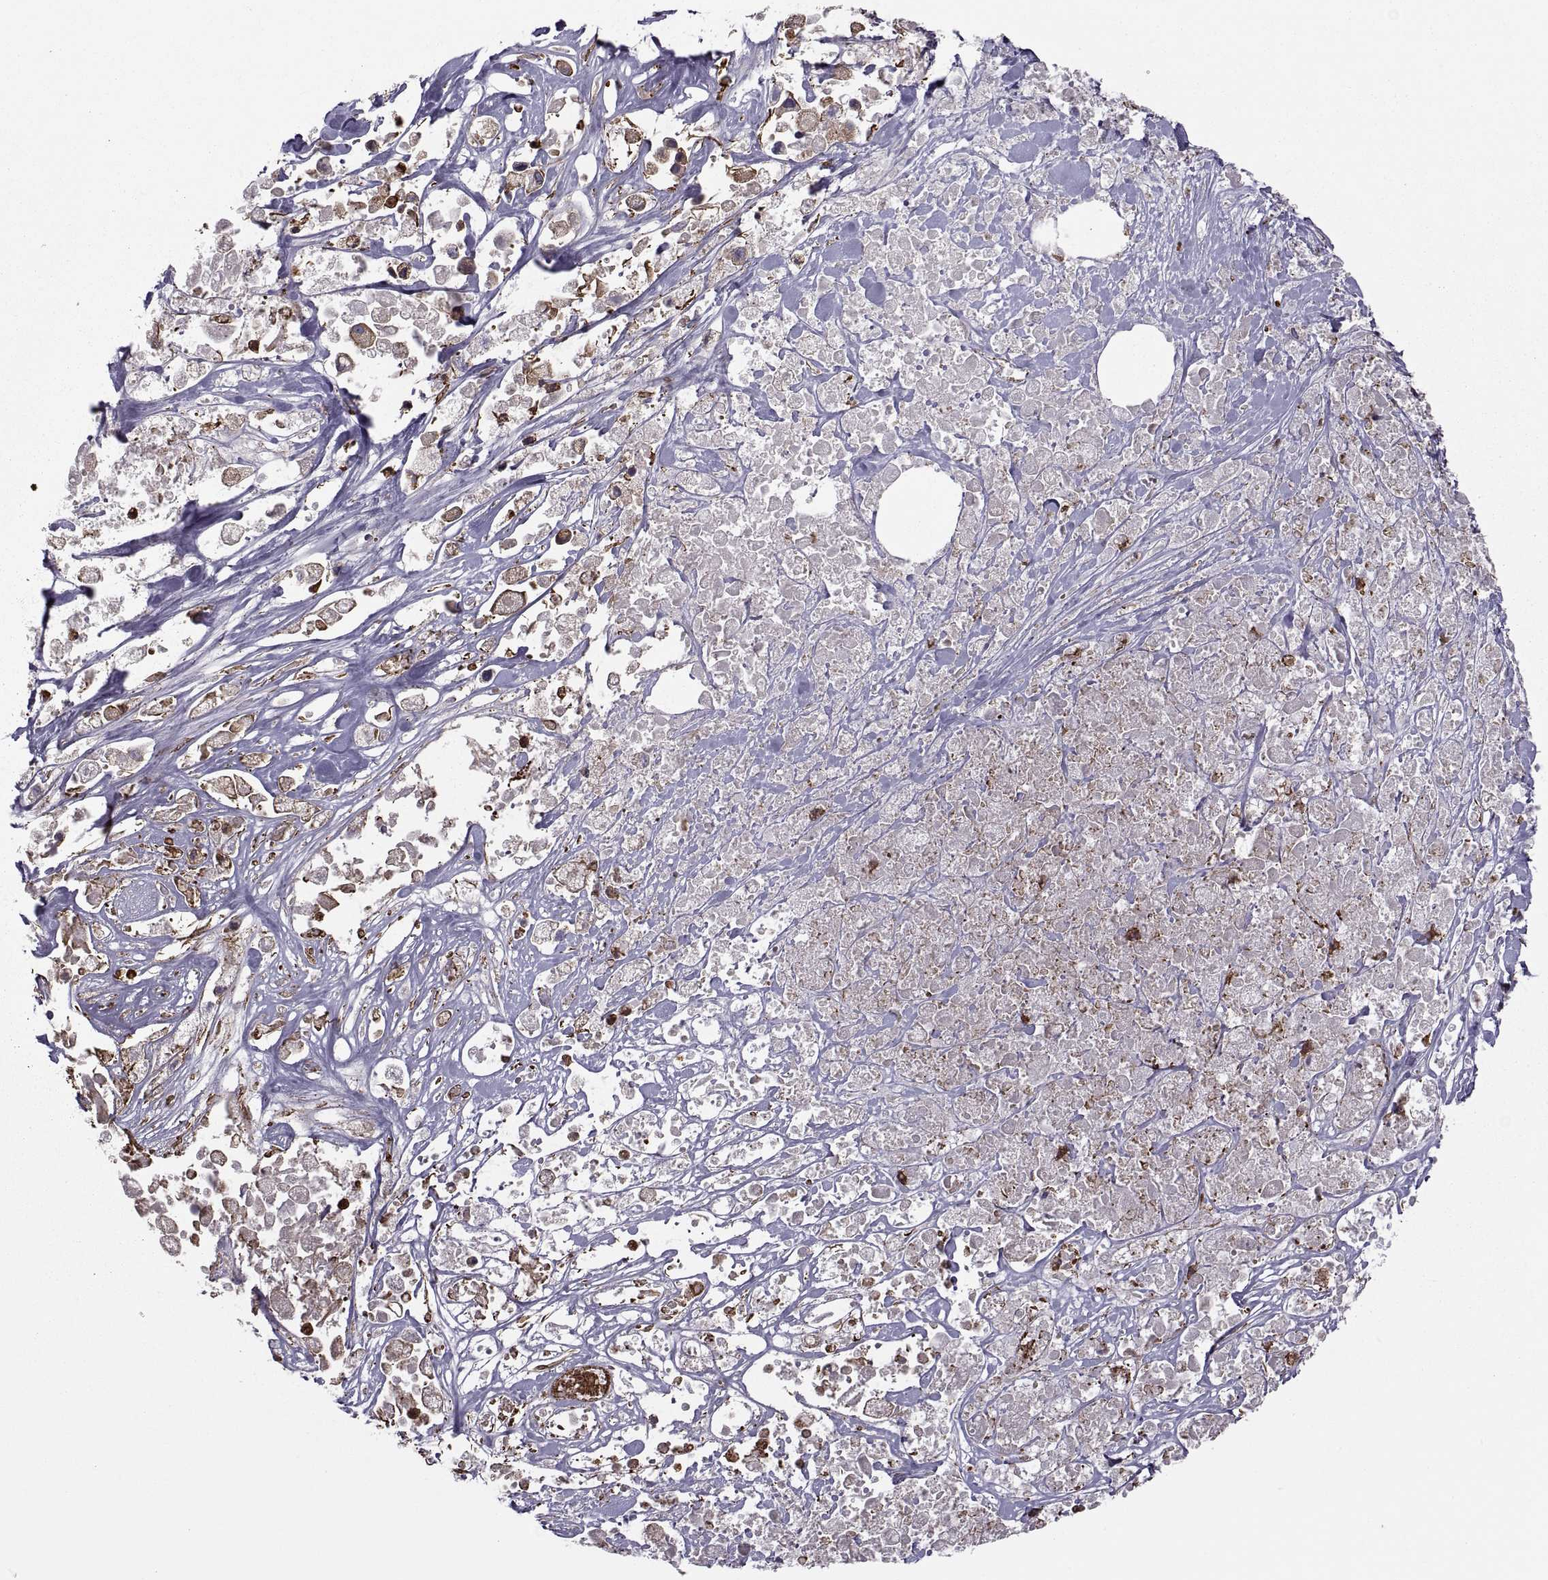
{"staining": {"intensity": "strong", "quantity": ">75%", "location": "cytoplasmic/membranous"}, "tissue": "pancreatic cancer", "cell_type": "Tumor cells", "image_type": "cancer", "snomed": [{"axis": "morphology", "description": "Adenocarcinoma, NOS"}, {"axis": "topography", "description": "Pancreas"}], "caption": "Pancreatic cancer stained with a protein marker shows strong staining in tumor cells.", "gene": "MYH9", "patient": {"sex": "male", "age": 44}}